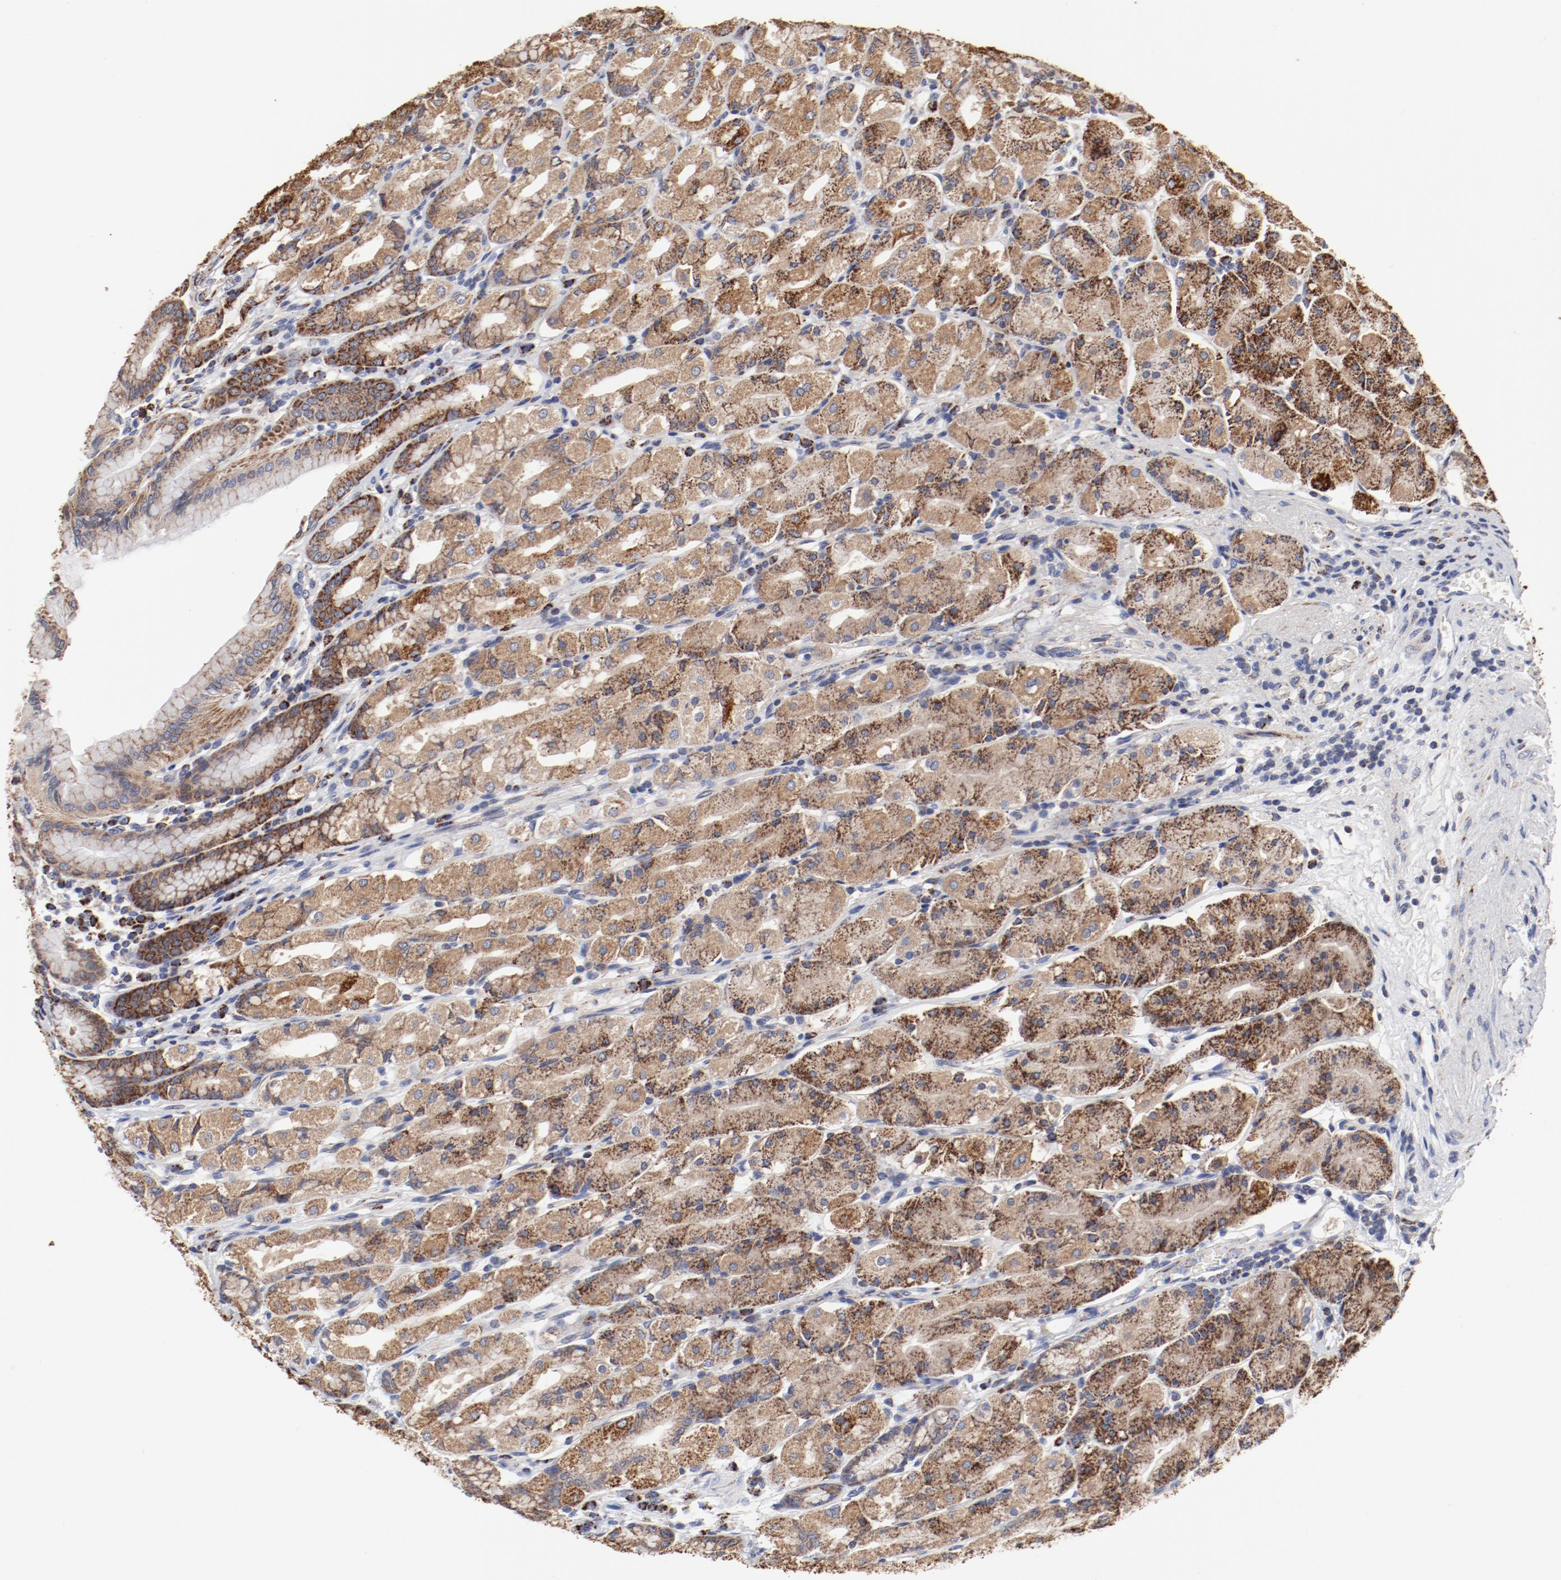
{"staining": {"intensity": "moderate", "quantity": ">75%", "location": "cytoplasmic/membranous"}, "tissue": "stomach", "cell_type": "Glandular cells", "image_type": "normal", "snomed": [{"axis": "morphology", "description": "Normal tissue, NOS"}, {"axis": "topography", "description": "Stomach, upper"}], "caption": "Stomach stained with immunohistochemistry reveals moderate cytoplasmic/membranous positivity in about >75% of glandular cells. (DAB (3,3'-diaminobenzidine) IHC with brightfield microscopy, high magnification).", "gene": "NDUFV2", "patient": {"sex": "male", "age": 68}}